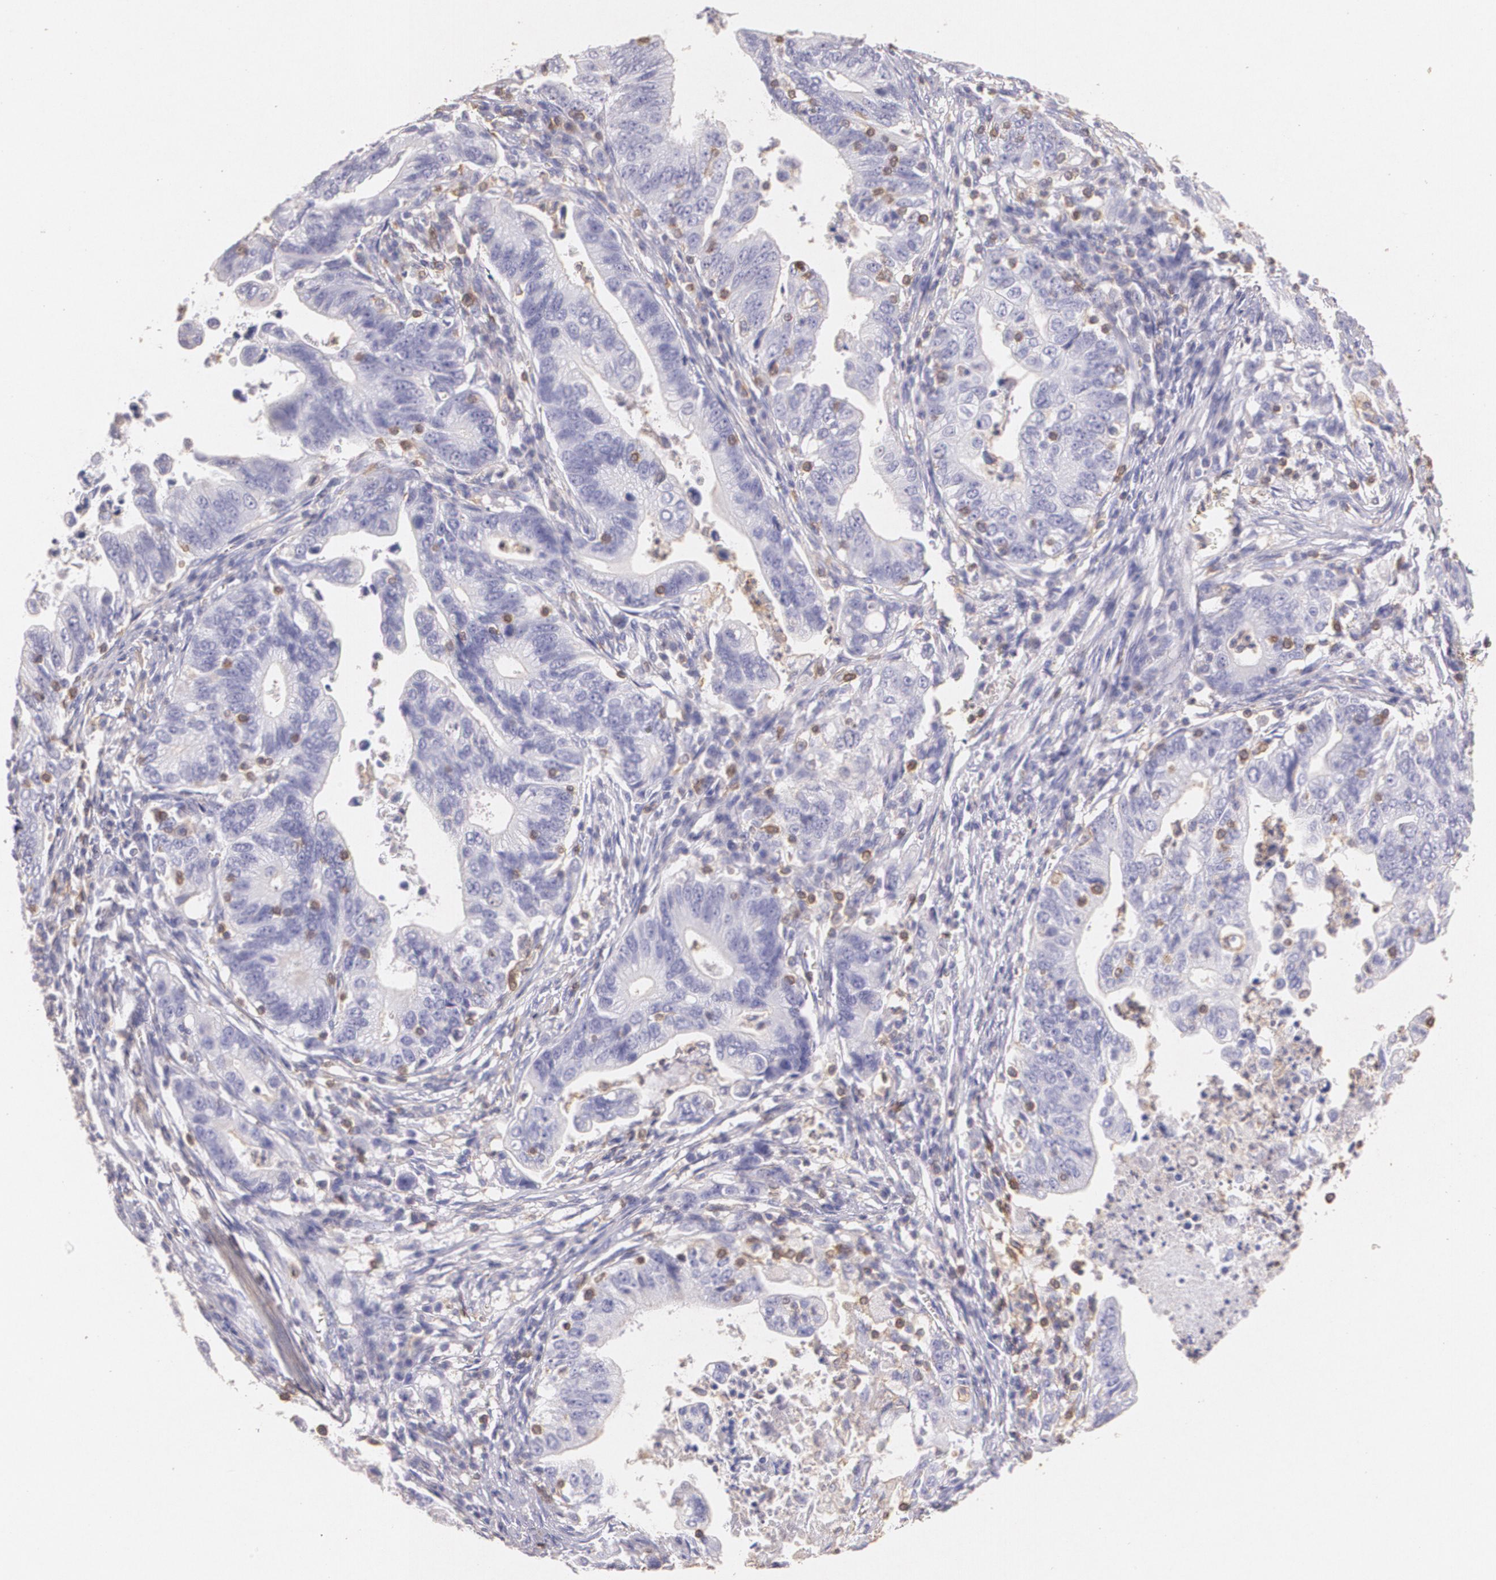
{"staining": {"intensity": "negative", "quantity": "none", "location": "none"}, "tissue": "stomach cancer", "cell_type": "Tumor cells", "image_type": "cancer", "snomed": [{"axis": "morphology", "description": "Adenocarcinoma, NOS"}, {"axis": "topography", "description": "Stomach, upper"}], "caption": "Human adenocarcinoma (stomach) stained for a protein using IHC shows no staining in tumor cells.", "gene": "TGFBR1", "patient": {"sex": "female", "age": 50}}